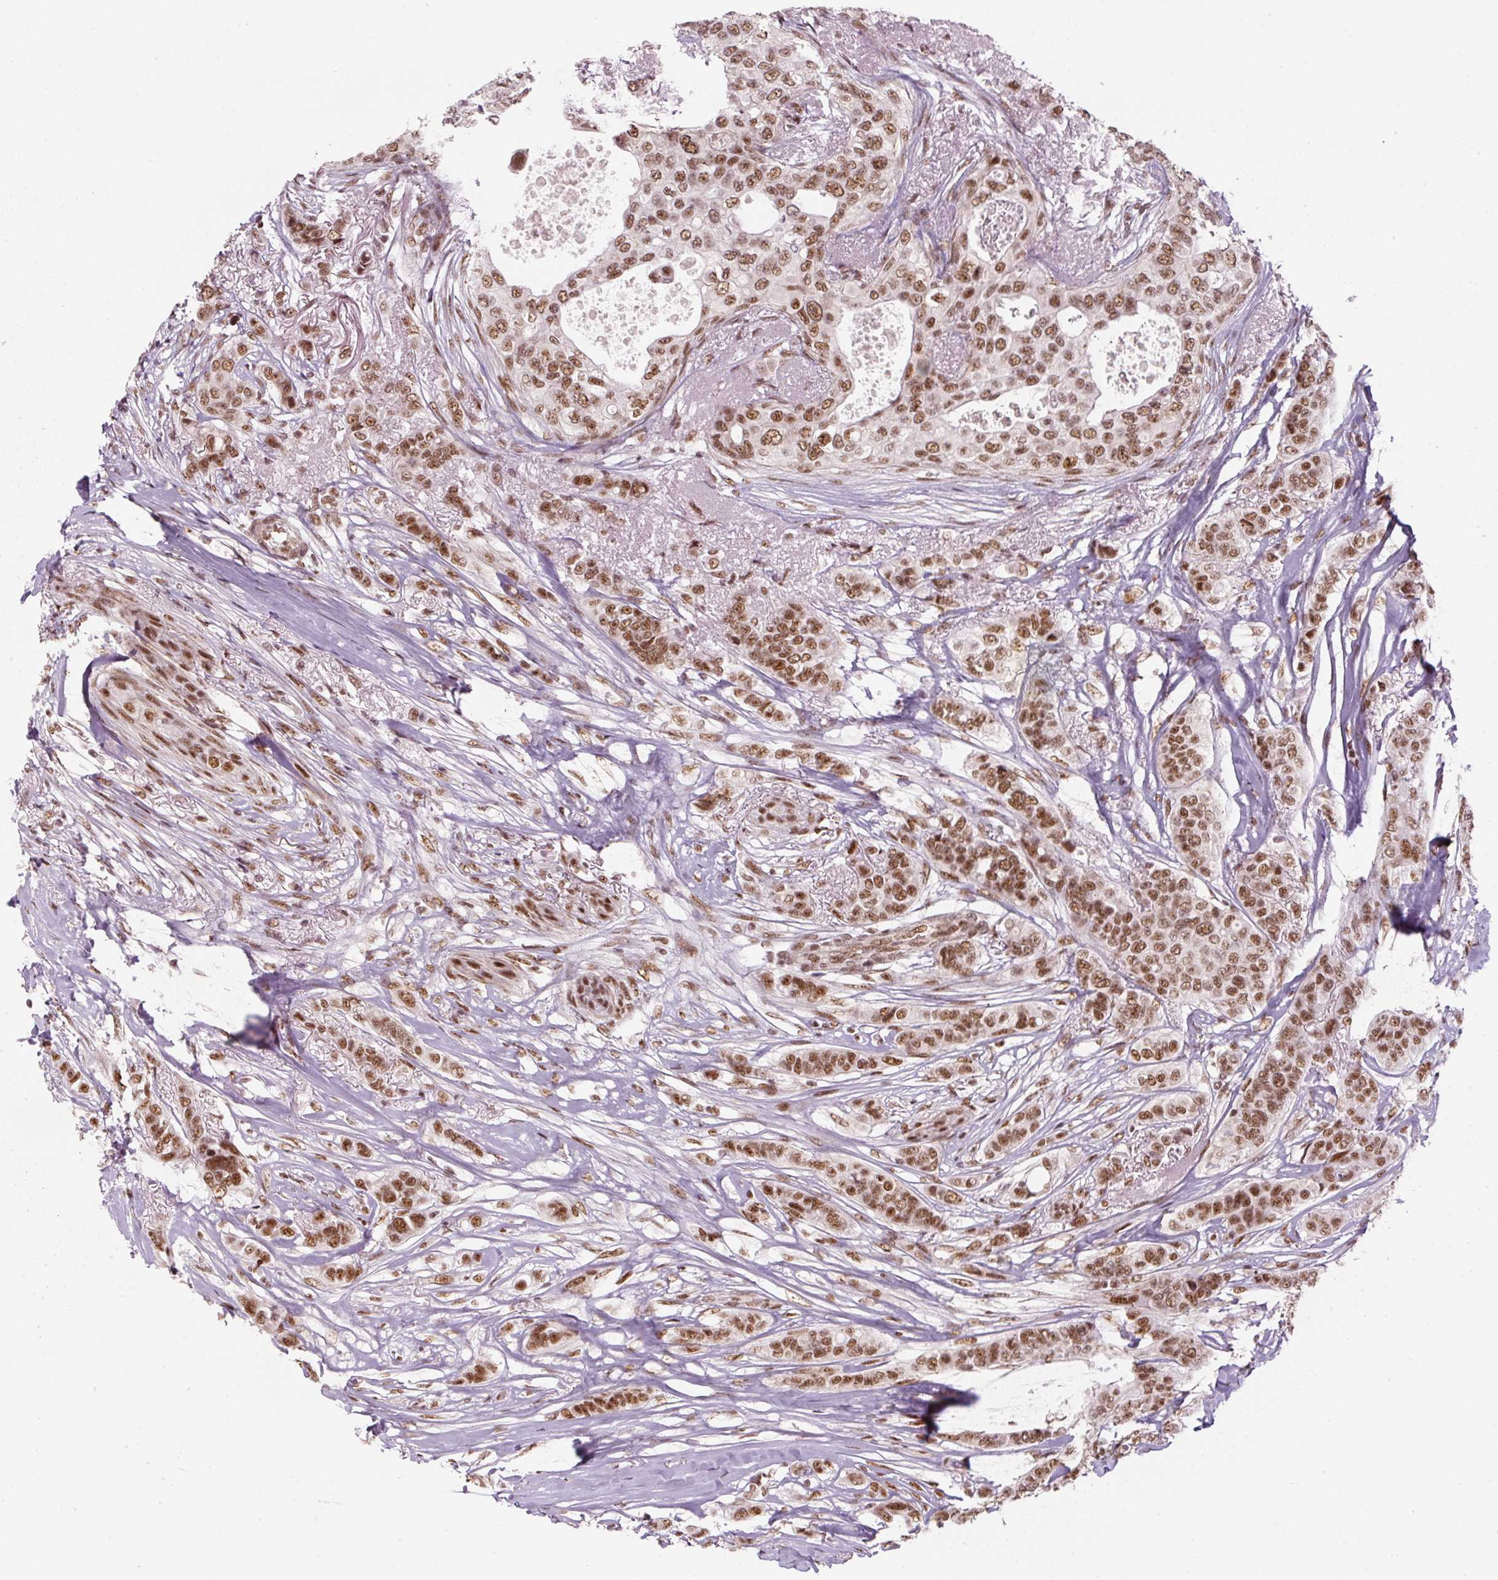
{"staining": {"intensity": "moderate", "quantity": ">75%", "location": "nuclear"}, "tissue": "breast cancer", "cell_type": "Tumor cells", "image_type": "cancer", "snomed": [{"axis": "morphology", "description": "Lobular carcinoma"}, {"axis": "topography", "description": "Breast"}], "caption": "IHC image of neoplastic tissue: human breast cancer stained using immunohistochemistry shows medium levels of moderate protein expression localized specifically in the nuclear of tumor cells, appearing as a nuclear brown color.", "gene": "U2AF2", "patient": {"sex": "female", "age": 51}}